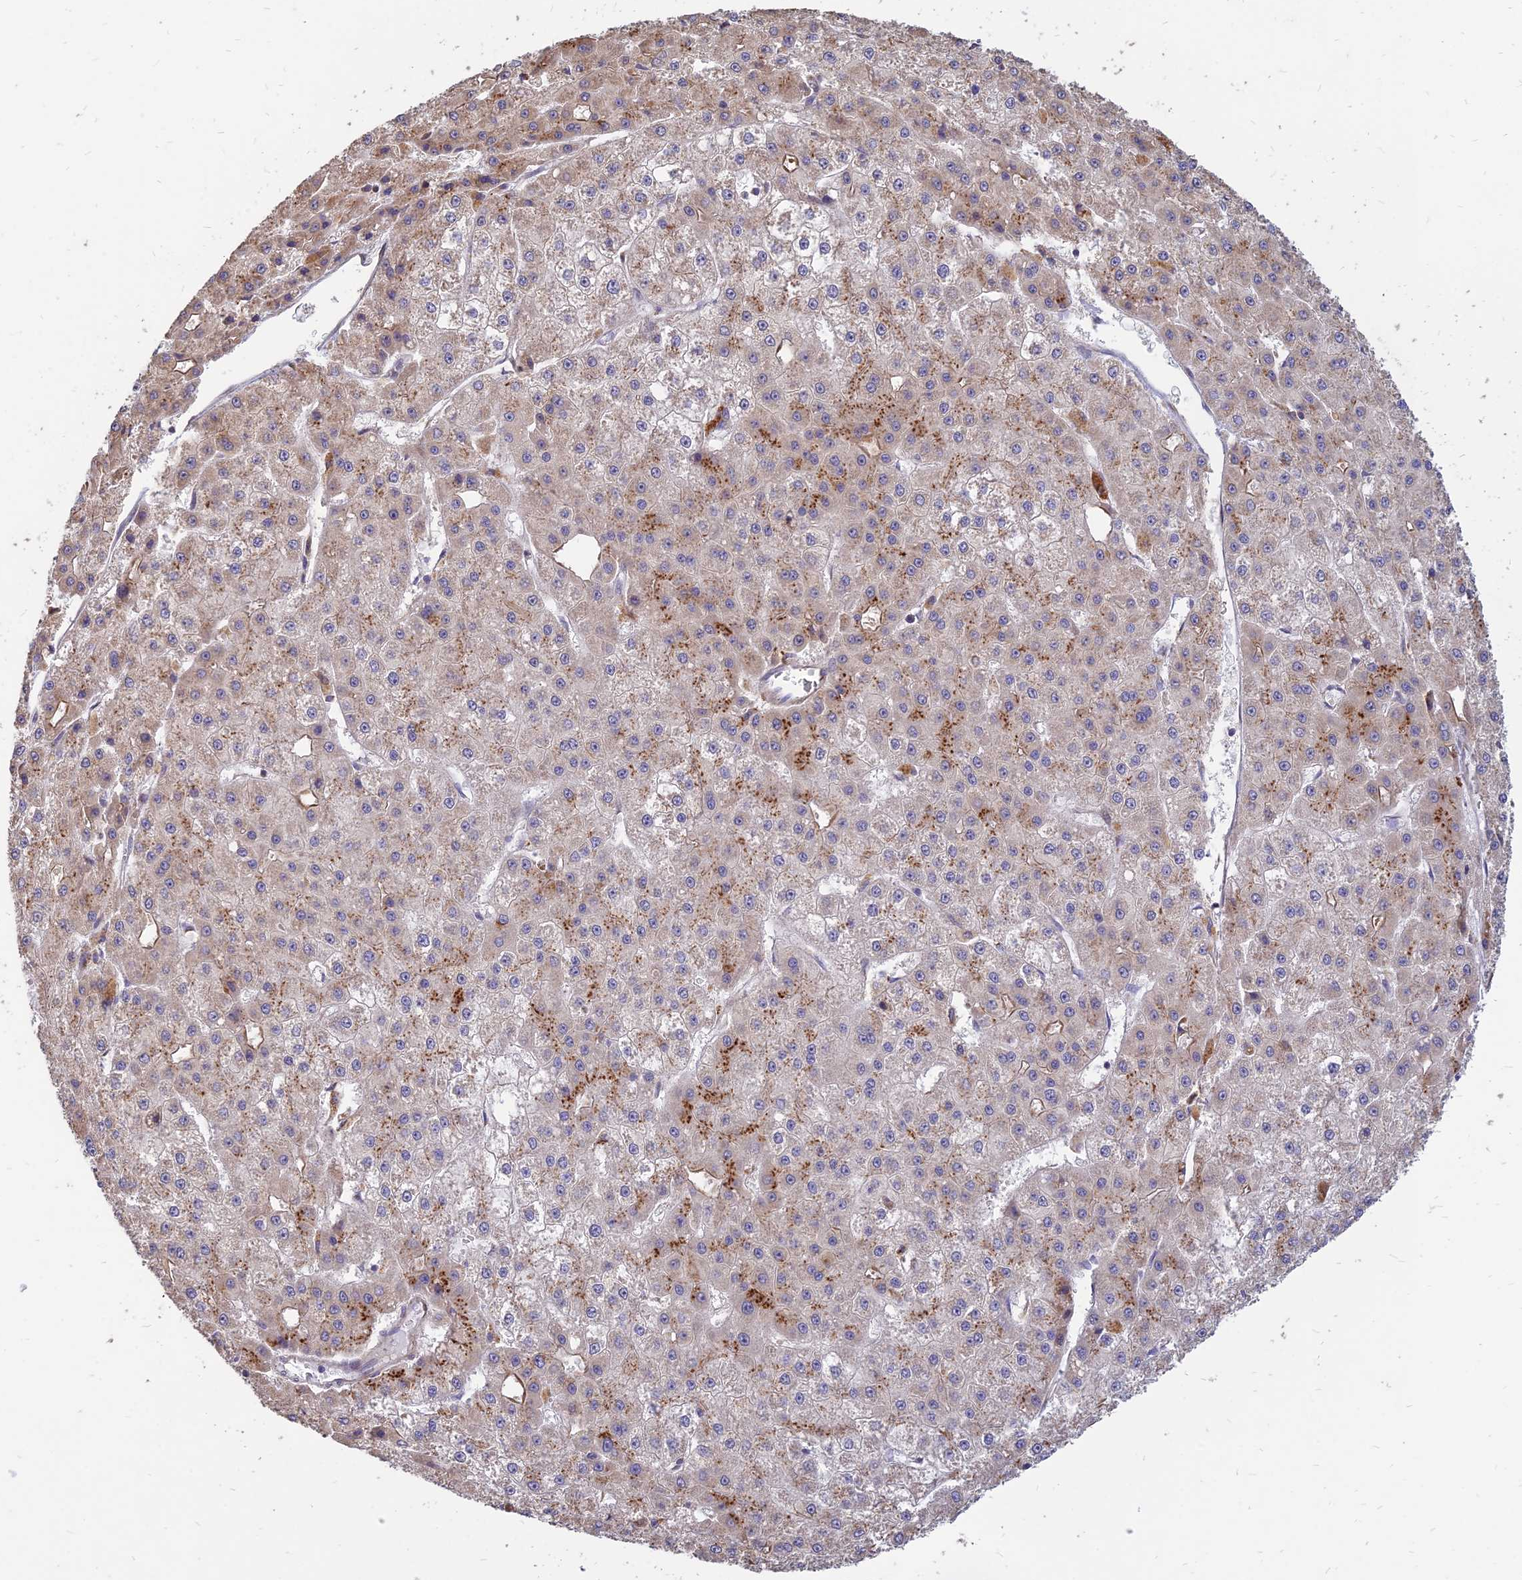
{"staining": {"intensity": "moderate", "quantity": "<25%", "location": "cytoplasmic/membranous"}, "tissue": "liver cancer", "cell_type": "Tumor cells", "image_type": "cancer", "snomed": [{"axis": "morphology", "description": "Carcinoma, Hepatocellular, NOS"}, {"axis": "topography", "description": "Liver"}], "caption": "DAB immunohistochemical staining of liver cancer displays moderate cytoplasmic/membranous protein staining in approximately <25% of tumor cells.", "gene": "ST3GAL6", "patient": {"sex": "male", "age": 47}}